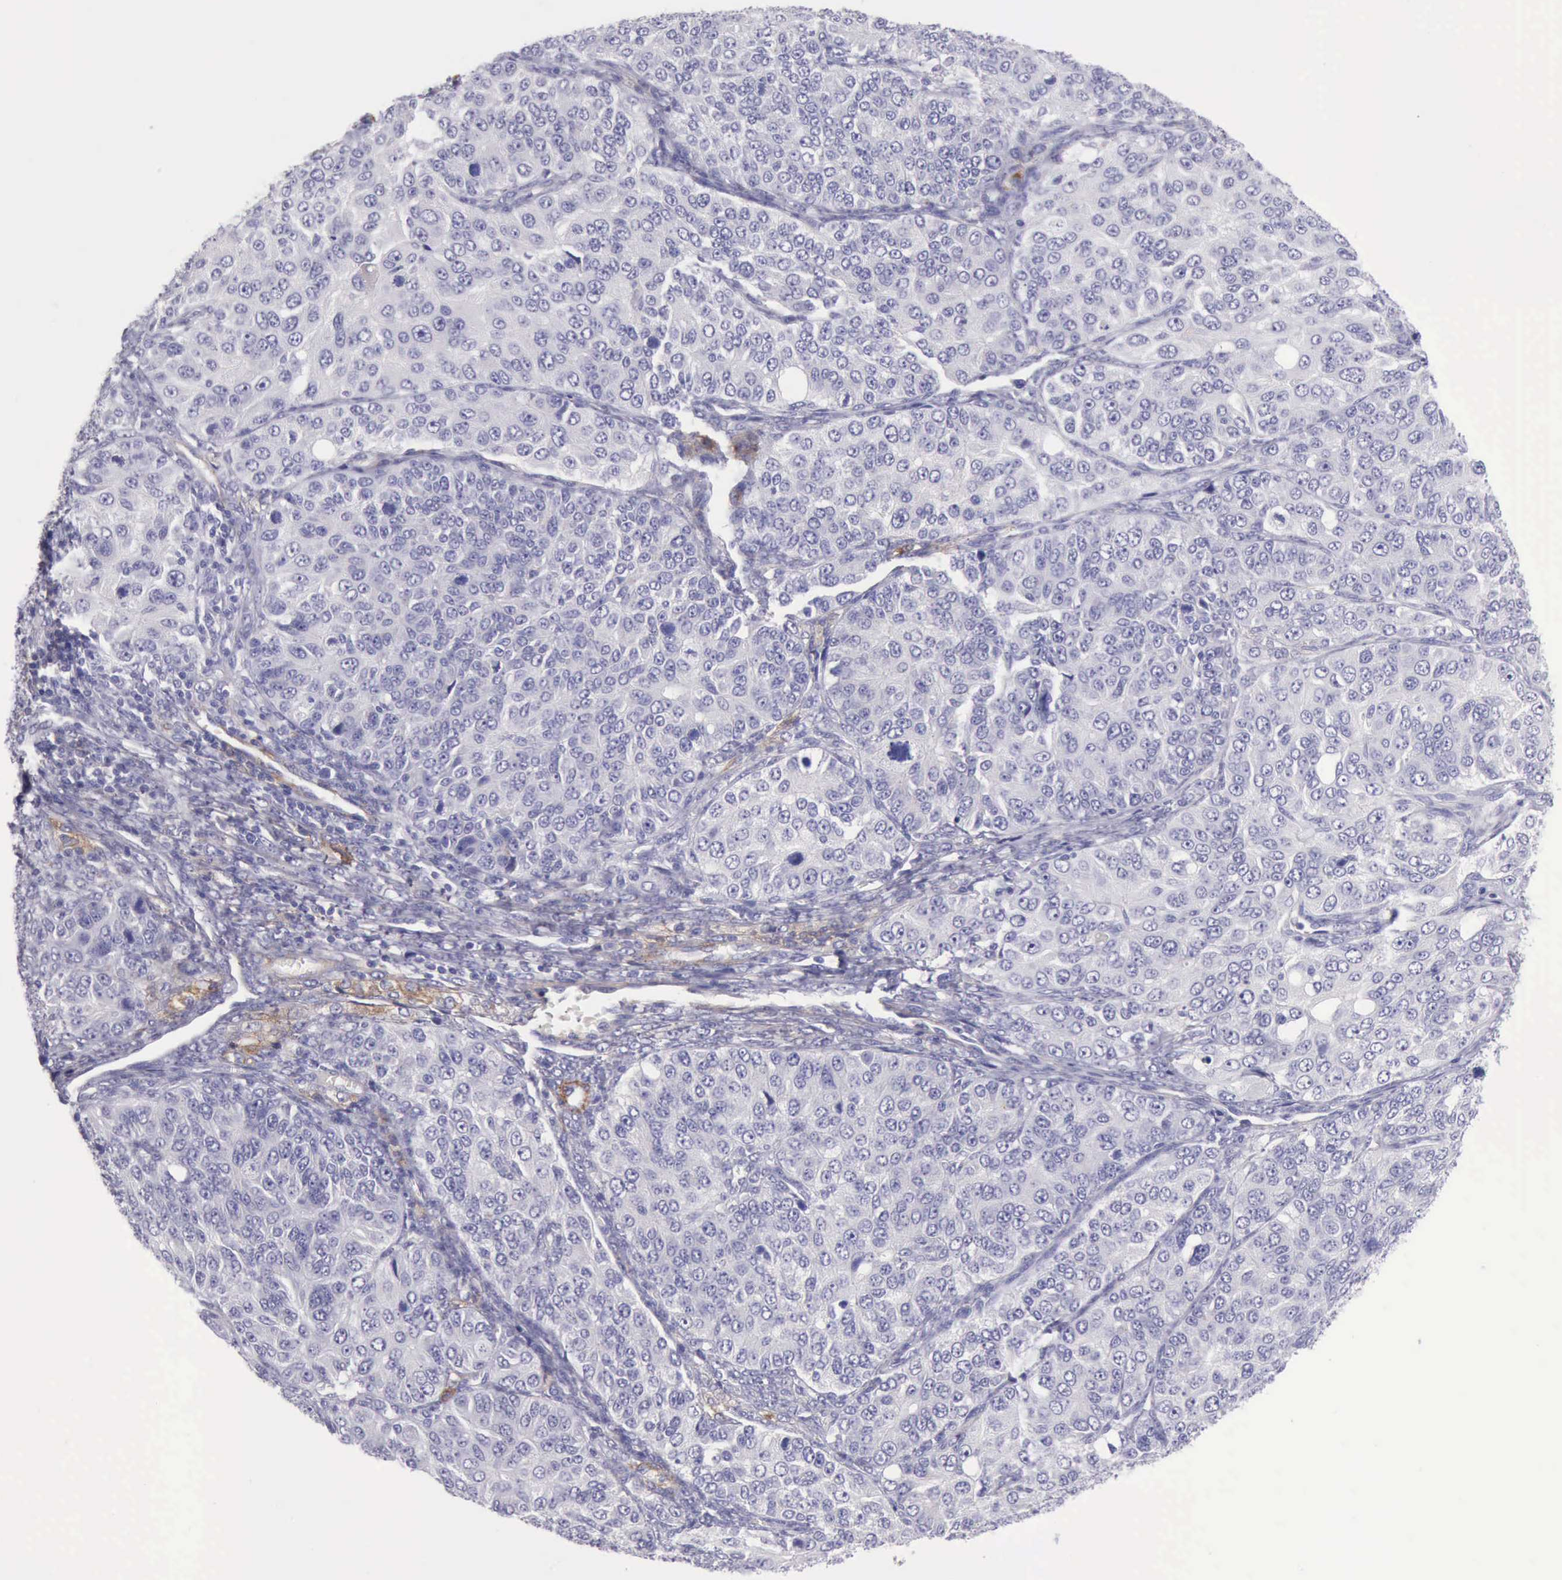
{"staining": {"intensity": "negative", "quantity": "none", "location": "none"}, "tissue": "ovarian cancer", "cell_type": "Tumor cells", "image_type": "cancer", "snomed": [{"axis": "morphology", "description": "Carcinoma, endometroid"}, {"axis": "topography", "description": "Ovary"}], "caption": "Ovarian cancer (endometroid carcinoma) was stained to show a protein in brown. There is no significant positivity in tumor cells. The staining was performed using DAB (3,3'-diaminobenzidine) to visualize the protein expression in brown, while the nuclei were stained in blue with hematoxylin (Magnification: 20x).", "gene": "AOC3", "patient": {"sex": "female", "age": 51}}